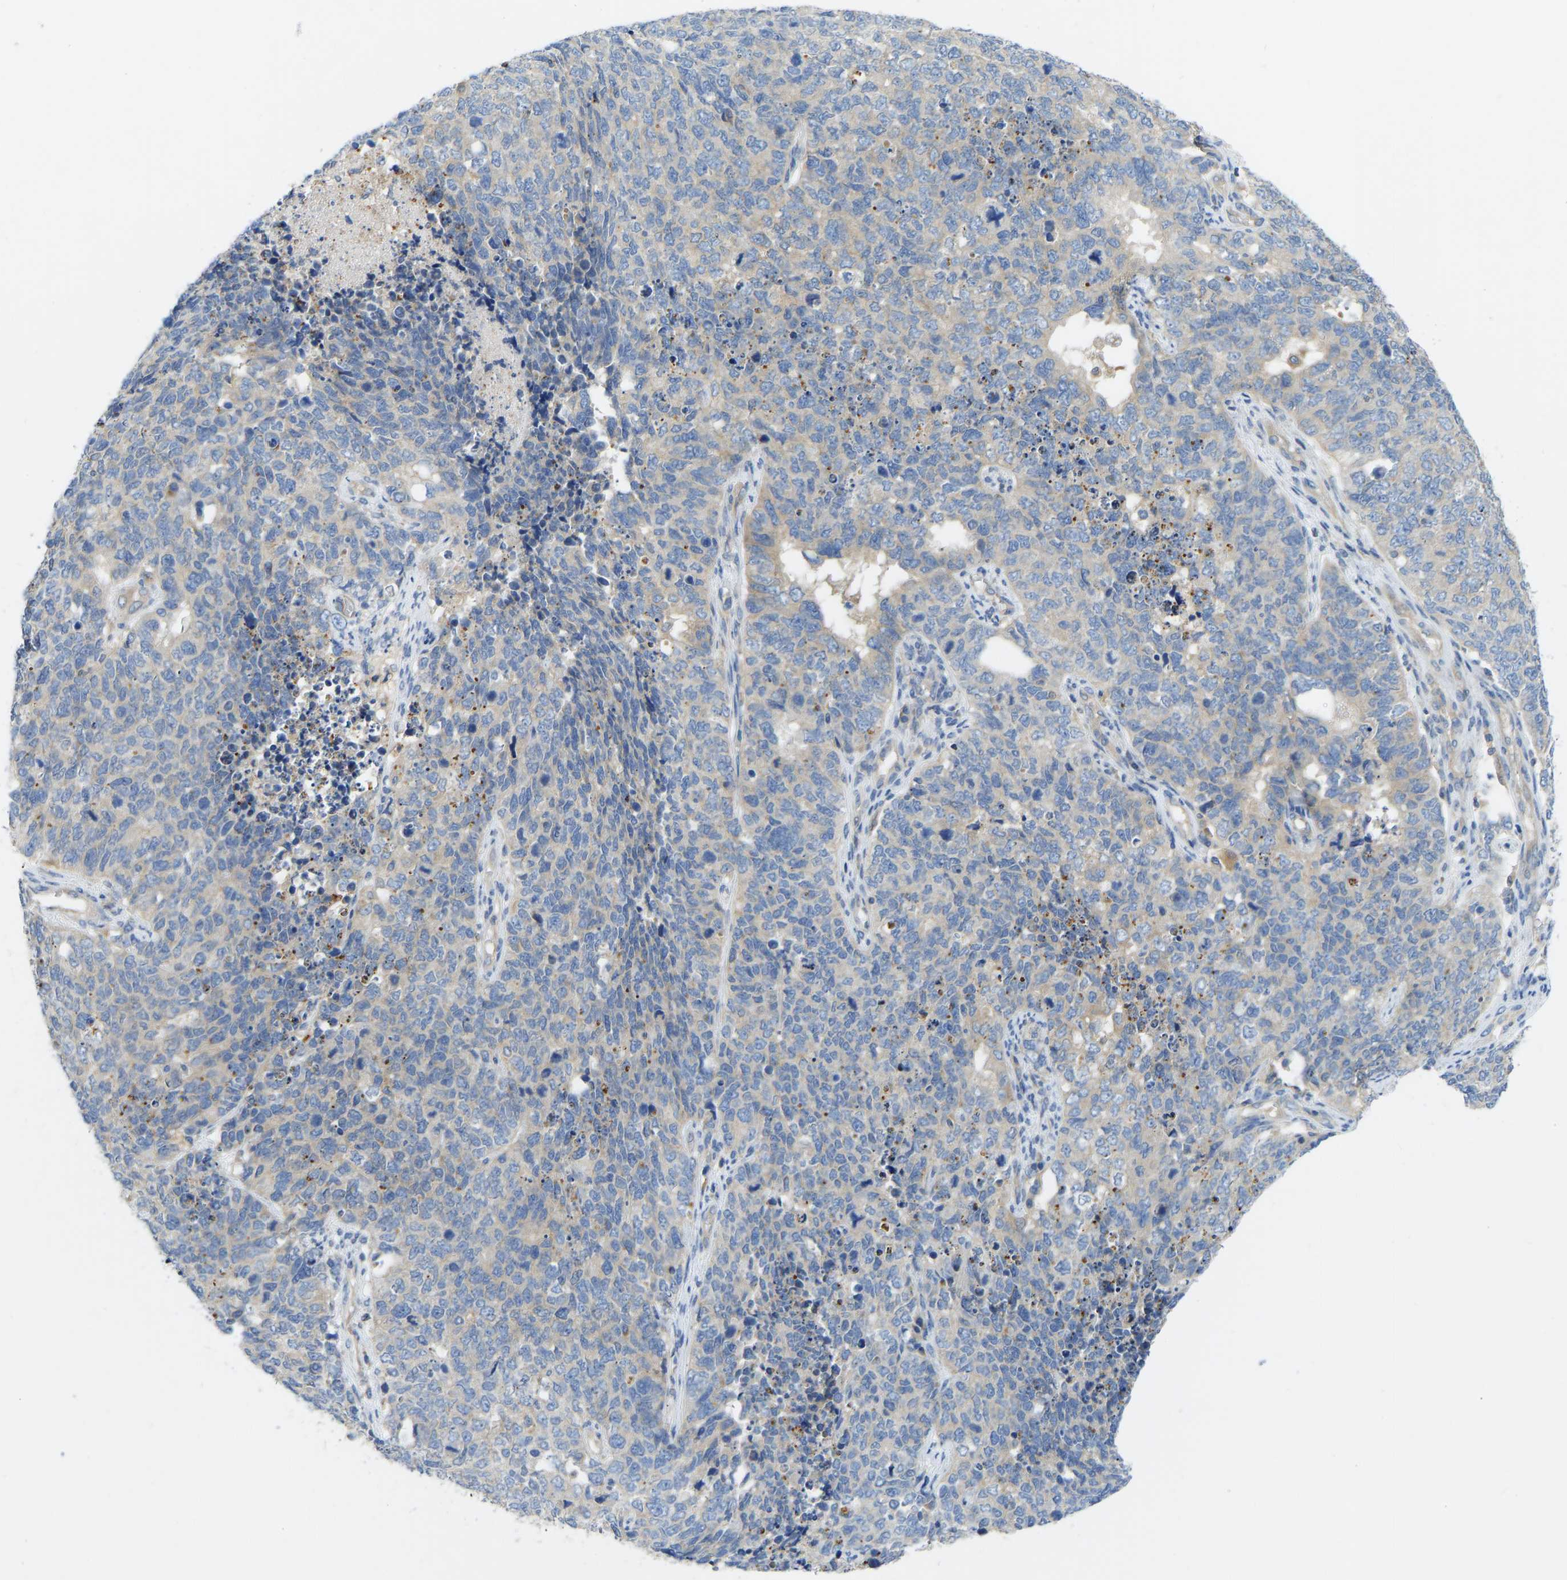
{"staining": {"intensity": "negative", "quantity": "none", "location": "none"}, "tissue": "cervical cancer", "cell_type": "Tumor cells", "image_type": "cancer", "snomed": [{"axis": "morphology", "description": "Squamous cell carcinoma, NOS"}, {"axis": "topography", "description": "Cervix"}], "caption": "Immunohistochemistry histopathology image of neoplastic tissue: cervical cancer stained with DAB exhibits no significant protein positivity in tumor cells.", "gene": "PPP3CA", "patient": {"sex": "female", "age": 63}}